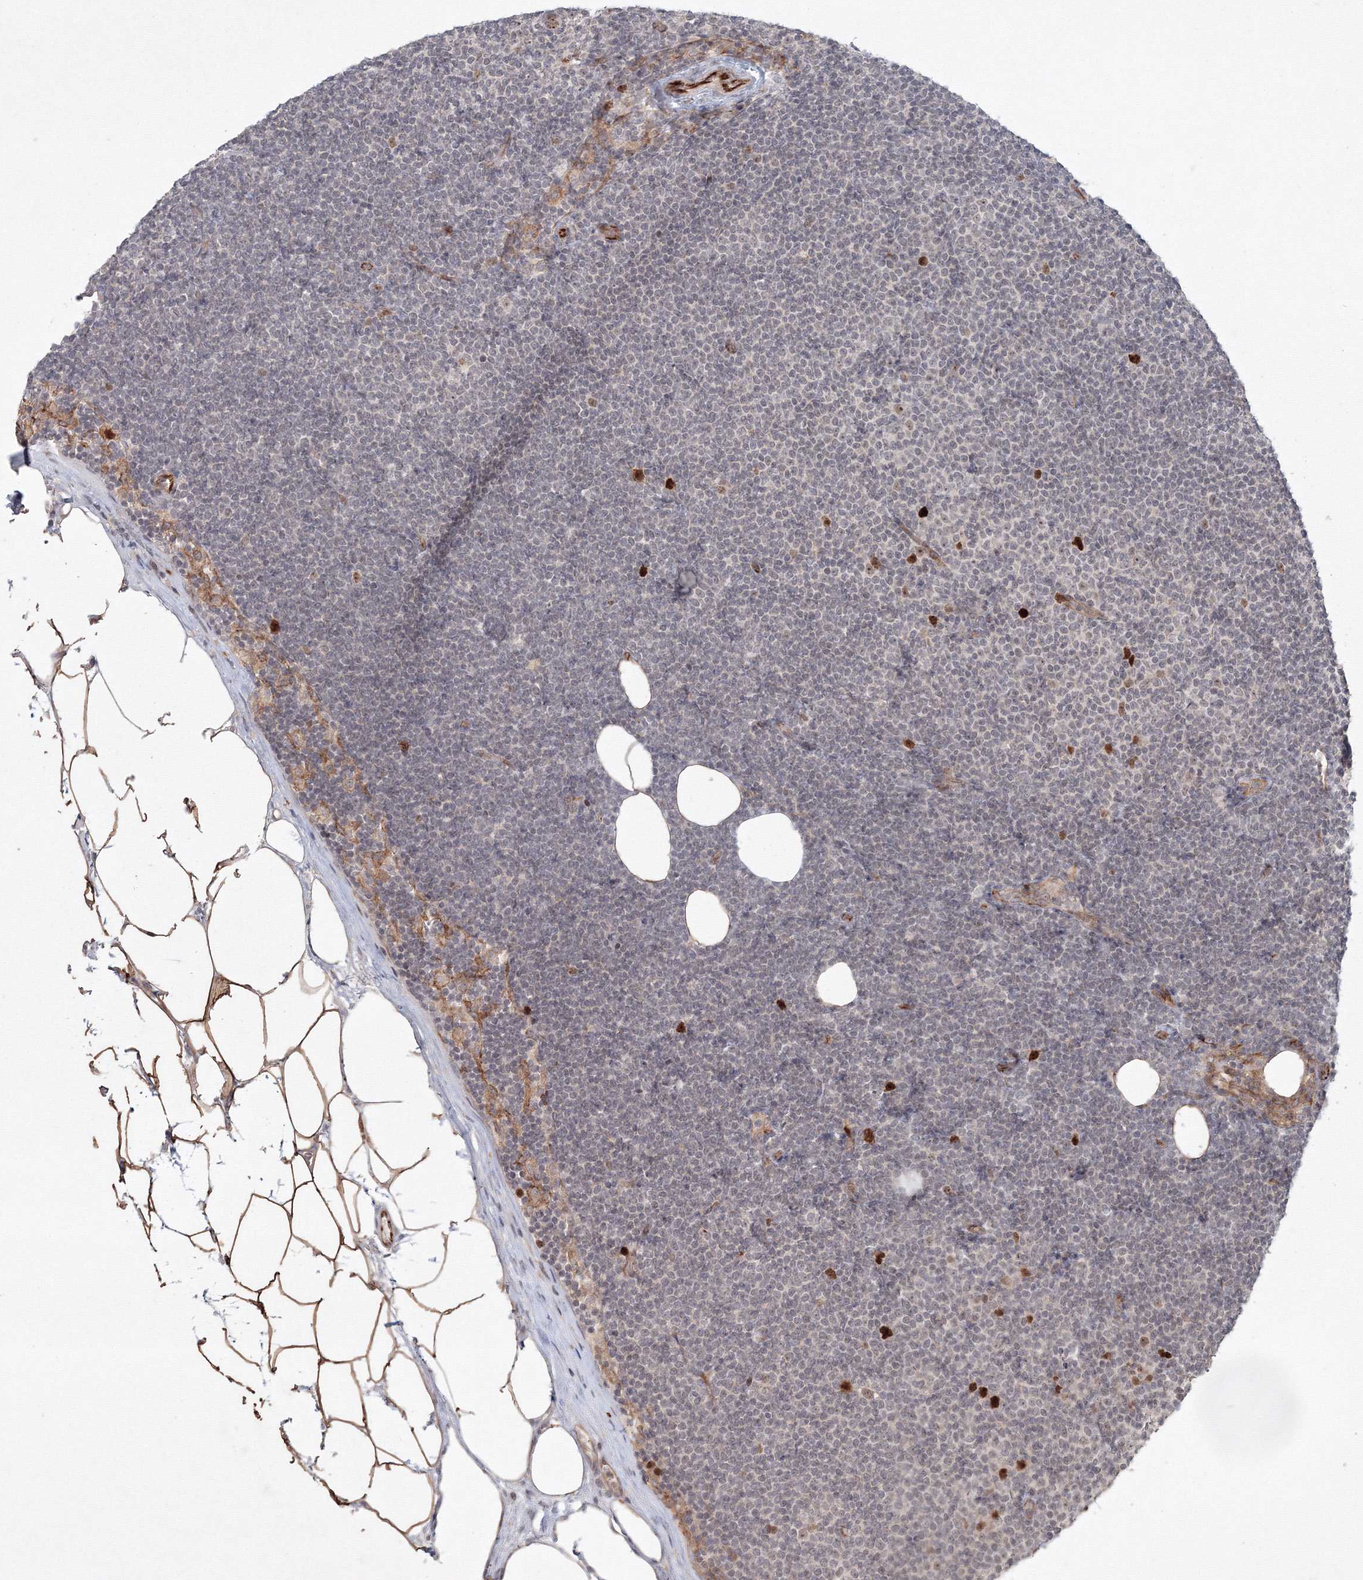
{"staining": {"intensity": "strong", "quantity": "<25%", "location": "nuclear"}, "tissue": "lymphoma", "cell_type": "Tumor cells", "image_type": "cancer", "snomed": [{"axis": "morphology", "description": "Malignant lymphoma, non-Hodgkin's type, Low grade"}, {"axis": "topography", "description": "Lymph node"}], "caption": "Immunohistochemical staining of lymphoma shows strong nuclear protein expression in about <25% of tumor cells. The staining was performed using DAB to visualize the protein expression in brown, while the nuclei were stained in blue with hematoxylin (Magnification: 20x).", "gene": "KIF20A", "patient": {"sex": "female", "age": 53}}